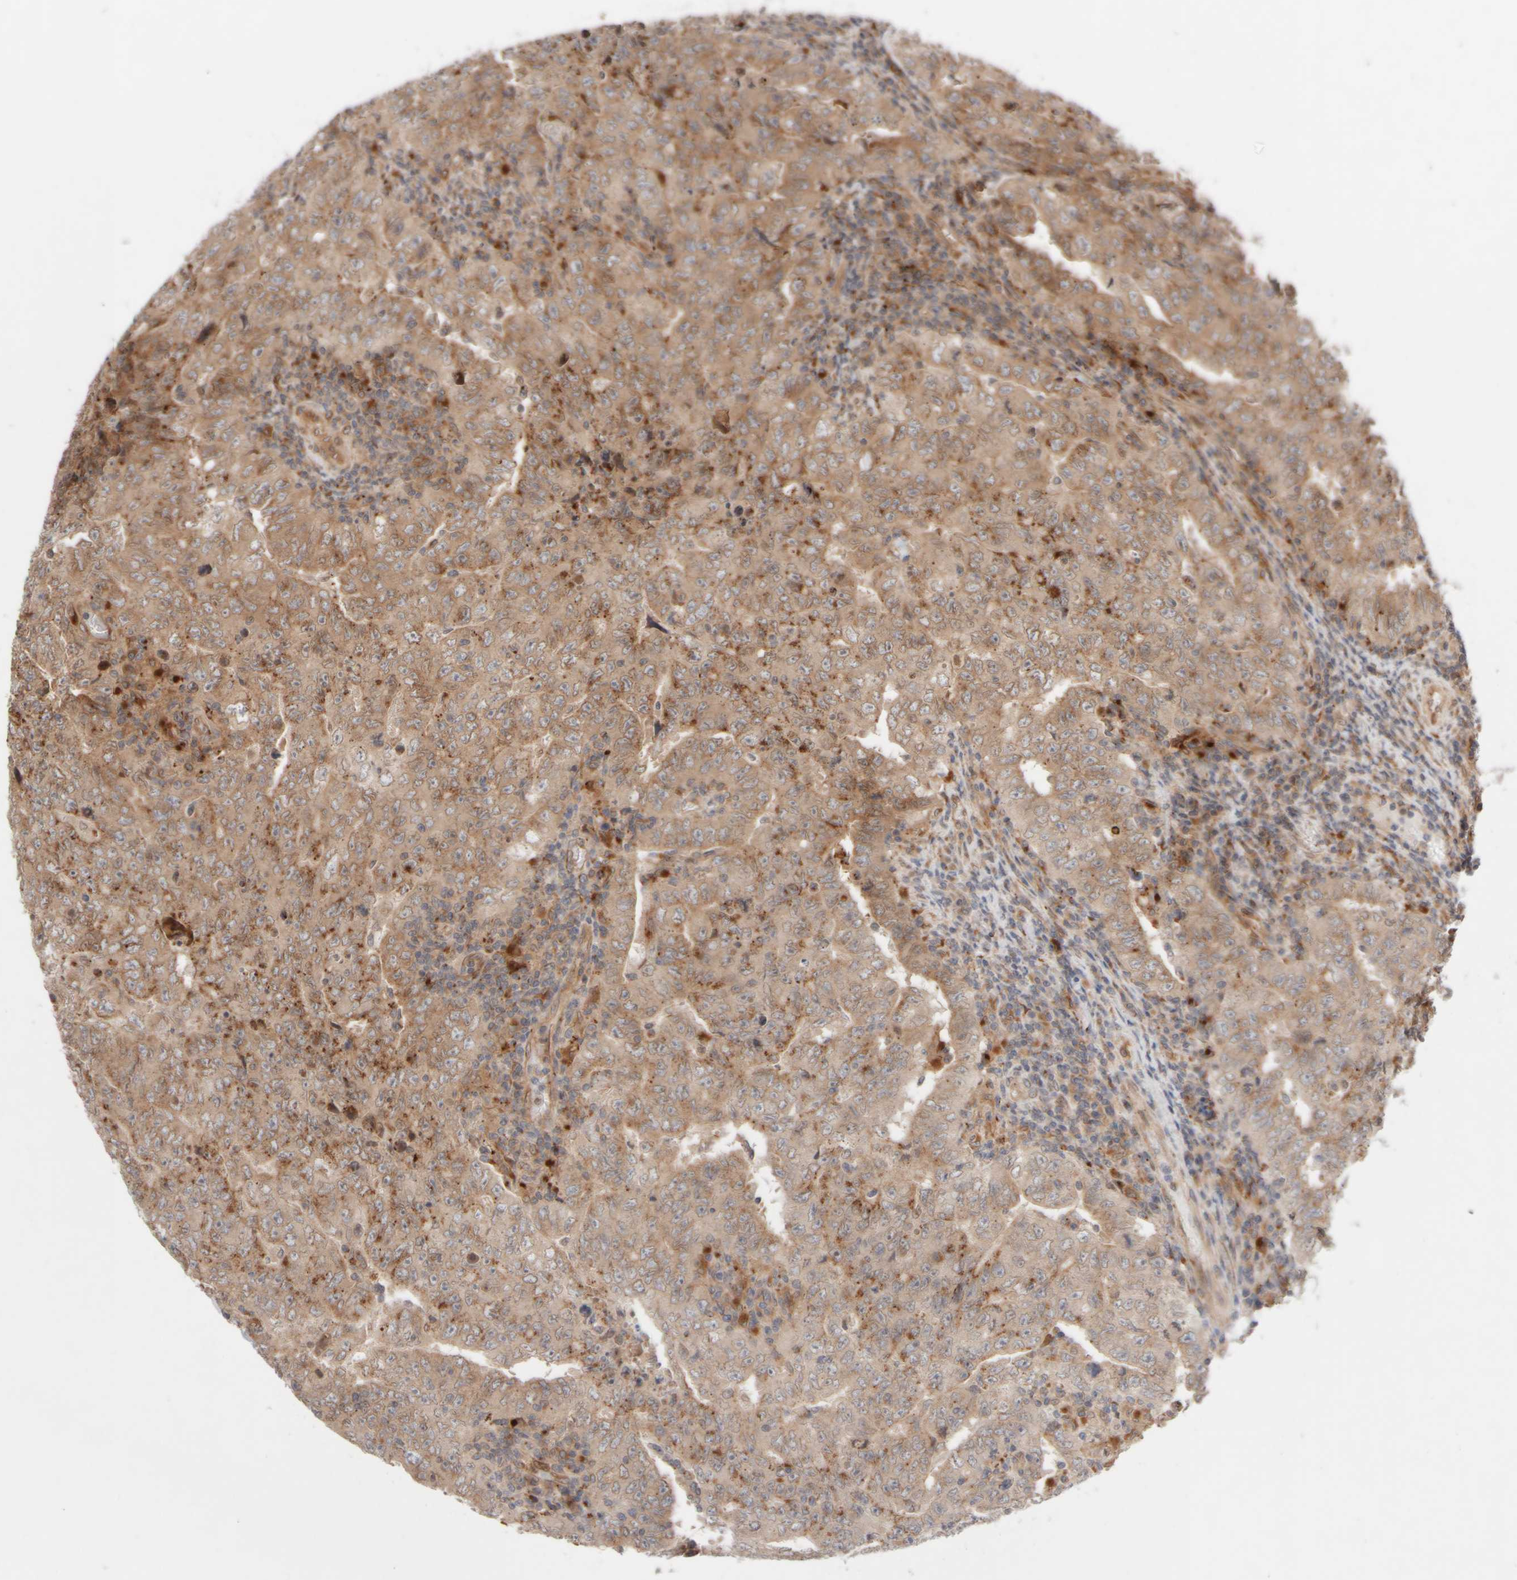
{"staining": {"intensity": "moderate", "quantity": ">75%", "location": "cytoplasmic/membranous"}, "tissue": "testis cancer", "cell_type": "Tumor cells", "image_type": "cancer", "snomed": [{"axis": "morphology", "description": "Carcinoma, Embryonal, NOS"}, {"axis": "topography", "description": "Testis"}], "caption": "Immunohistochemistry of testis cancer demonstrates medium levels of moderate cytoplasmic/membranous positivity in about >75% of tumor cells. Ihc stains the protein of interest in brown and the nuclei are stained blue.", "gene": "GCN1", "patient": {"sex": "male", "age": 26}}